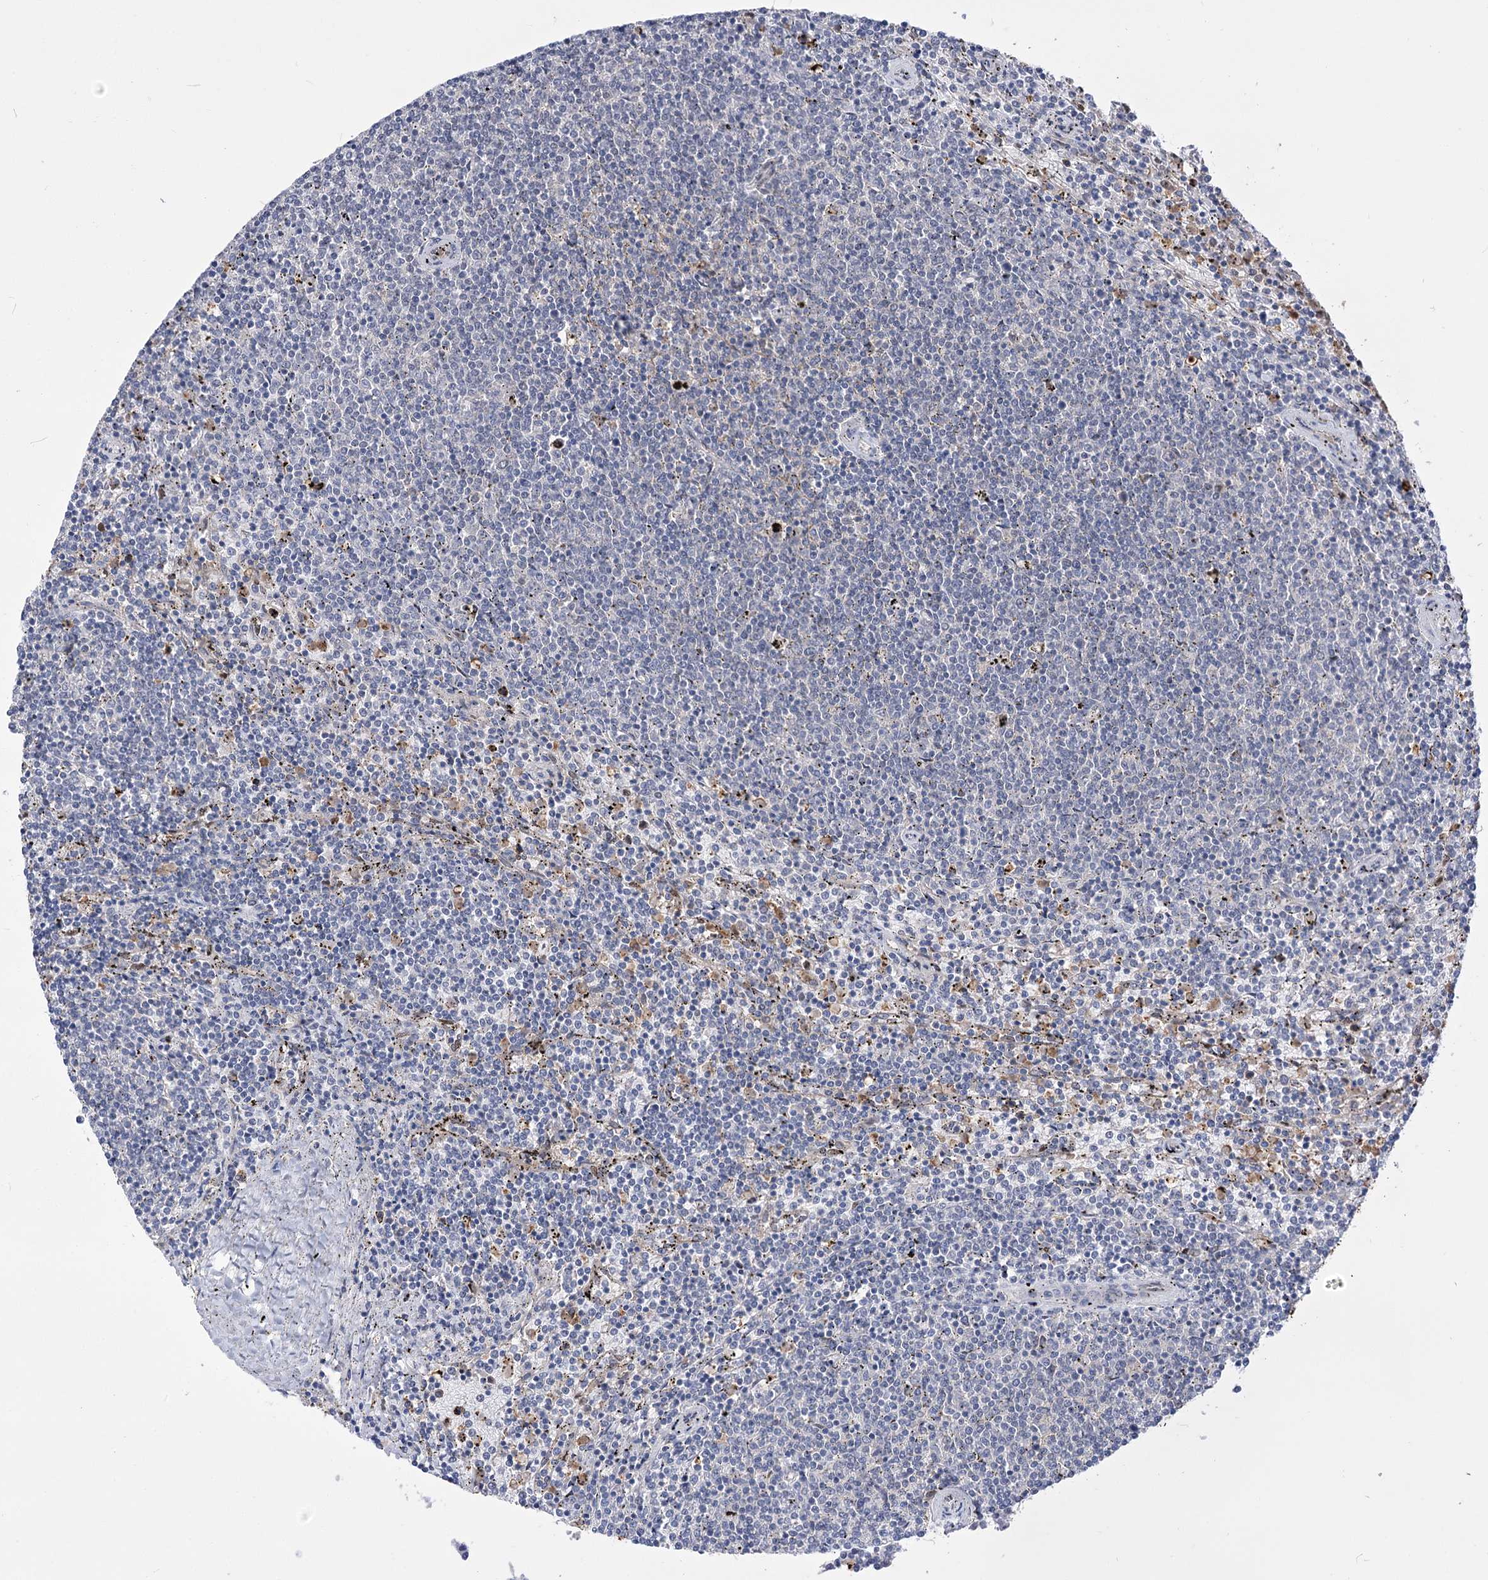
{"staining": {"intensity": "negative", "quantity": "none", "location": "none"}, "tissue": "lymphoma", "cell_type": "Tumor cells", "image_type": "cancer", "snomed": [{"axis": "morphology", "description": "Malignant lymphoma, non-Hodgkin's type, Low grade"}, {"axis": "topography", "description": "Spleen"}], "caption": "Tumor cells are negative for brown protein staining in lymphoma.", "gene": "SIAE", "patient": {"sex": "female", "age": 50}}